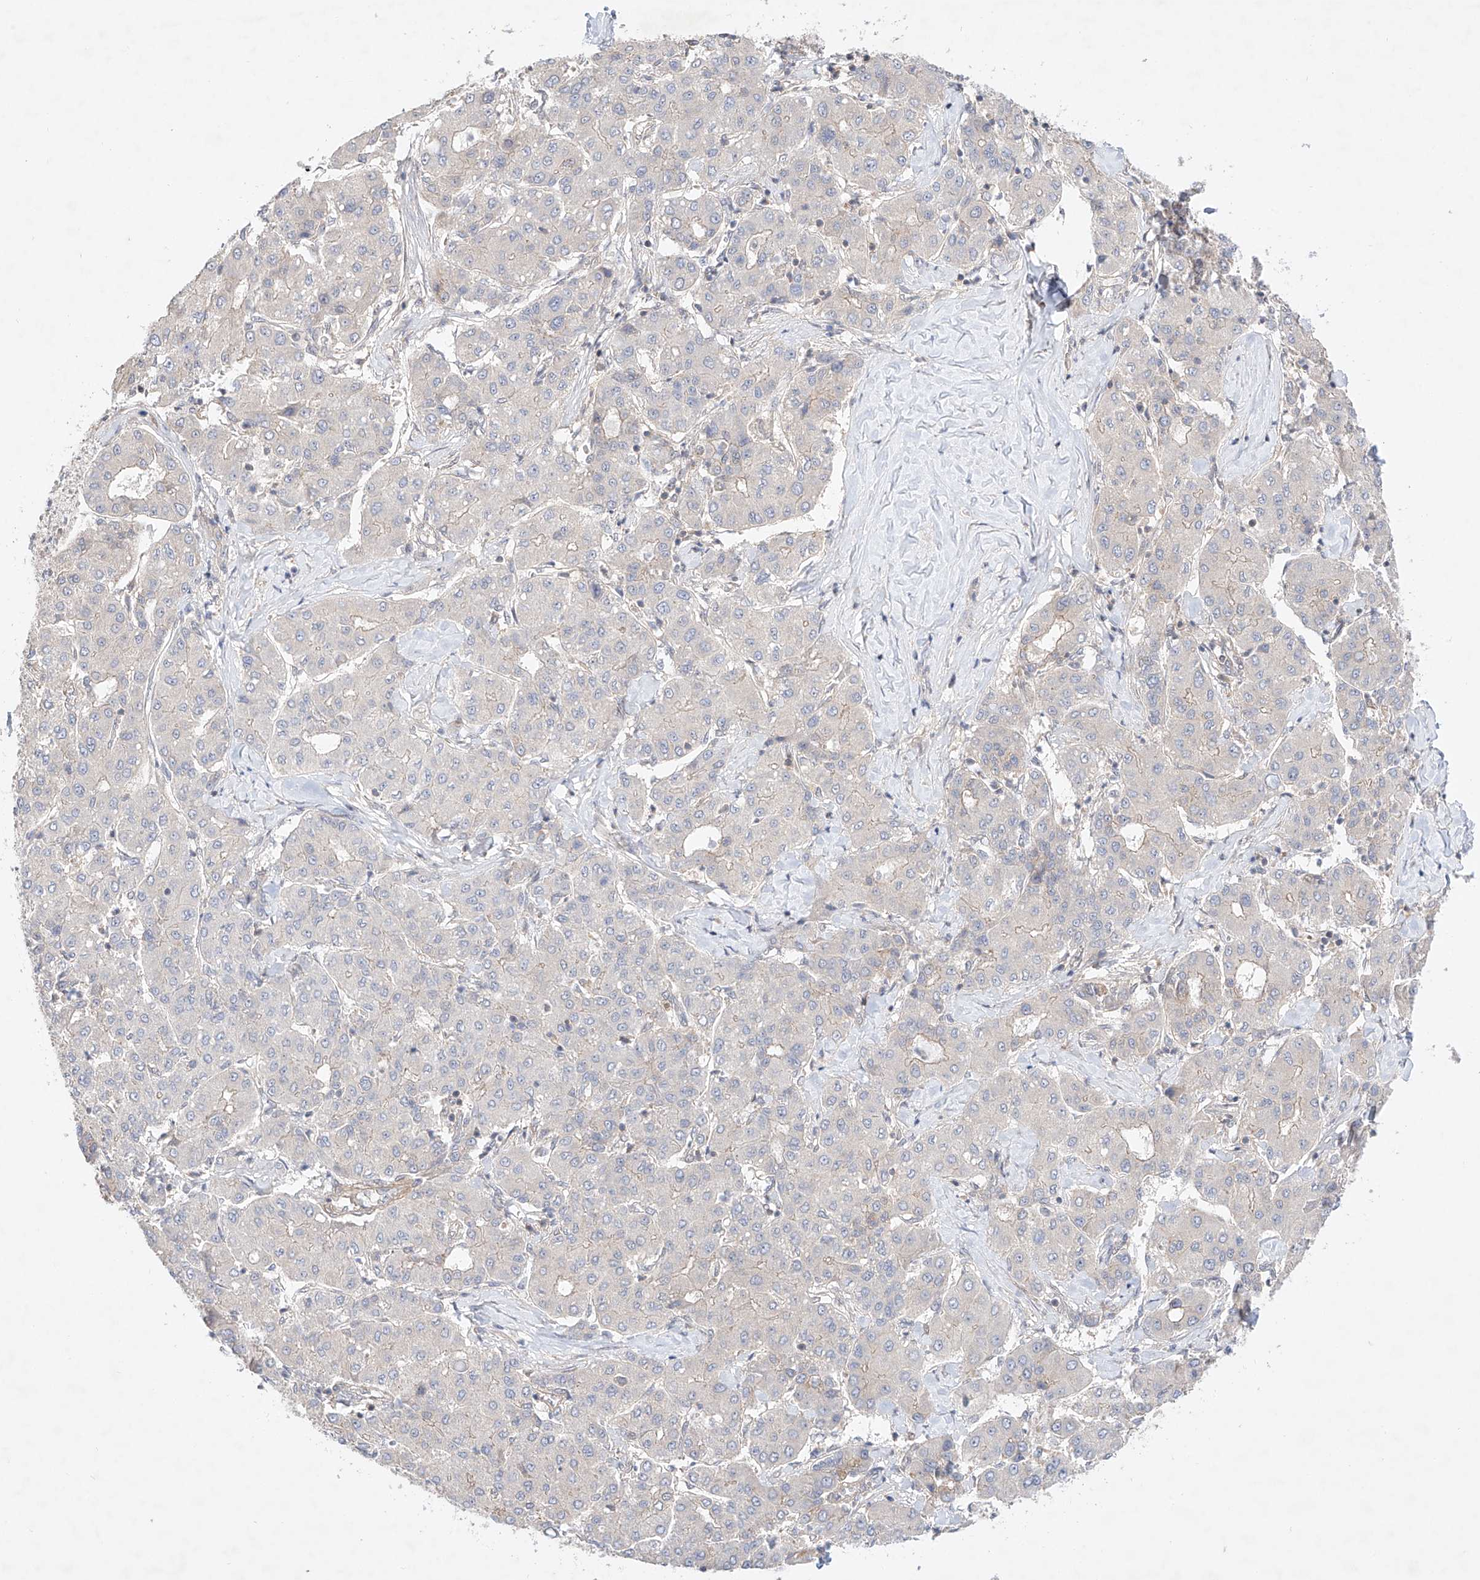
{"staining": {"intensity": "negative", "quantity": "none", "location": "none"}, "tissue": "liver cancer", "cell_type": "Tumor cells", "image_type": "cancer", "snomed": [{"axis": "morphology", "description": "Carcinoma, Hepatocellular, NOS"}, {"axis": "topography", "description": "Liver"}], "caption": "Immunohistochemistry of liver cancer reveals no positivity in tumor cells.", "gene": "TSR2", "patient": {"sex": "male", "age": 65}}